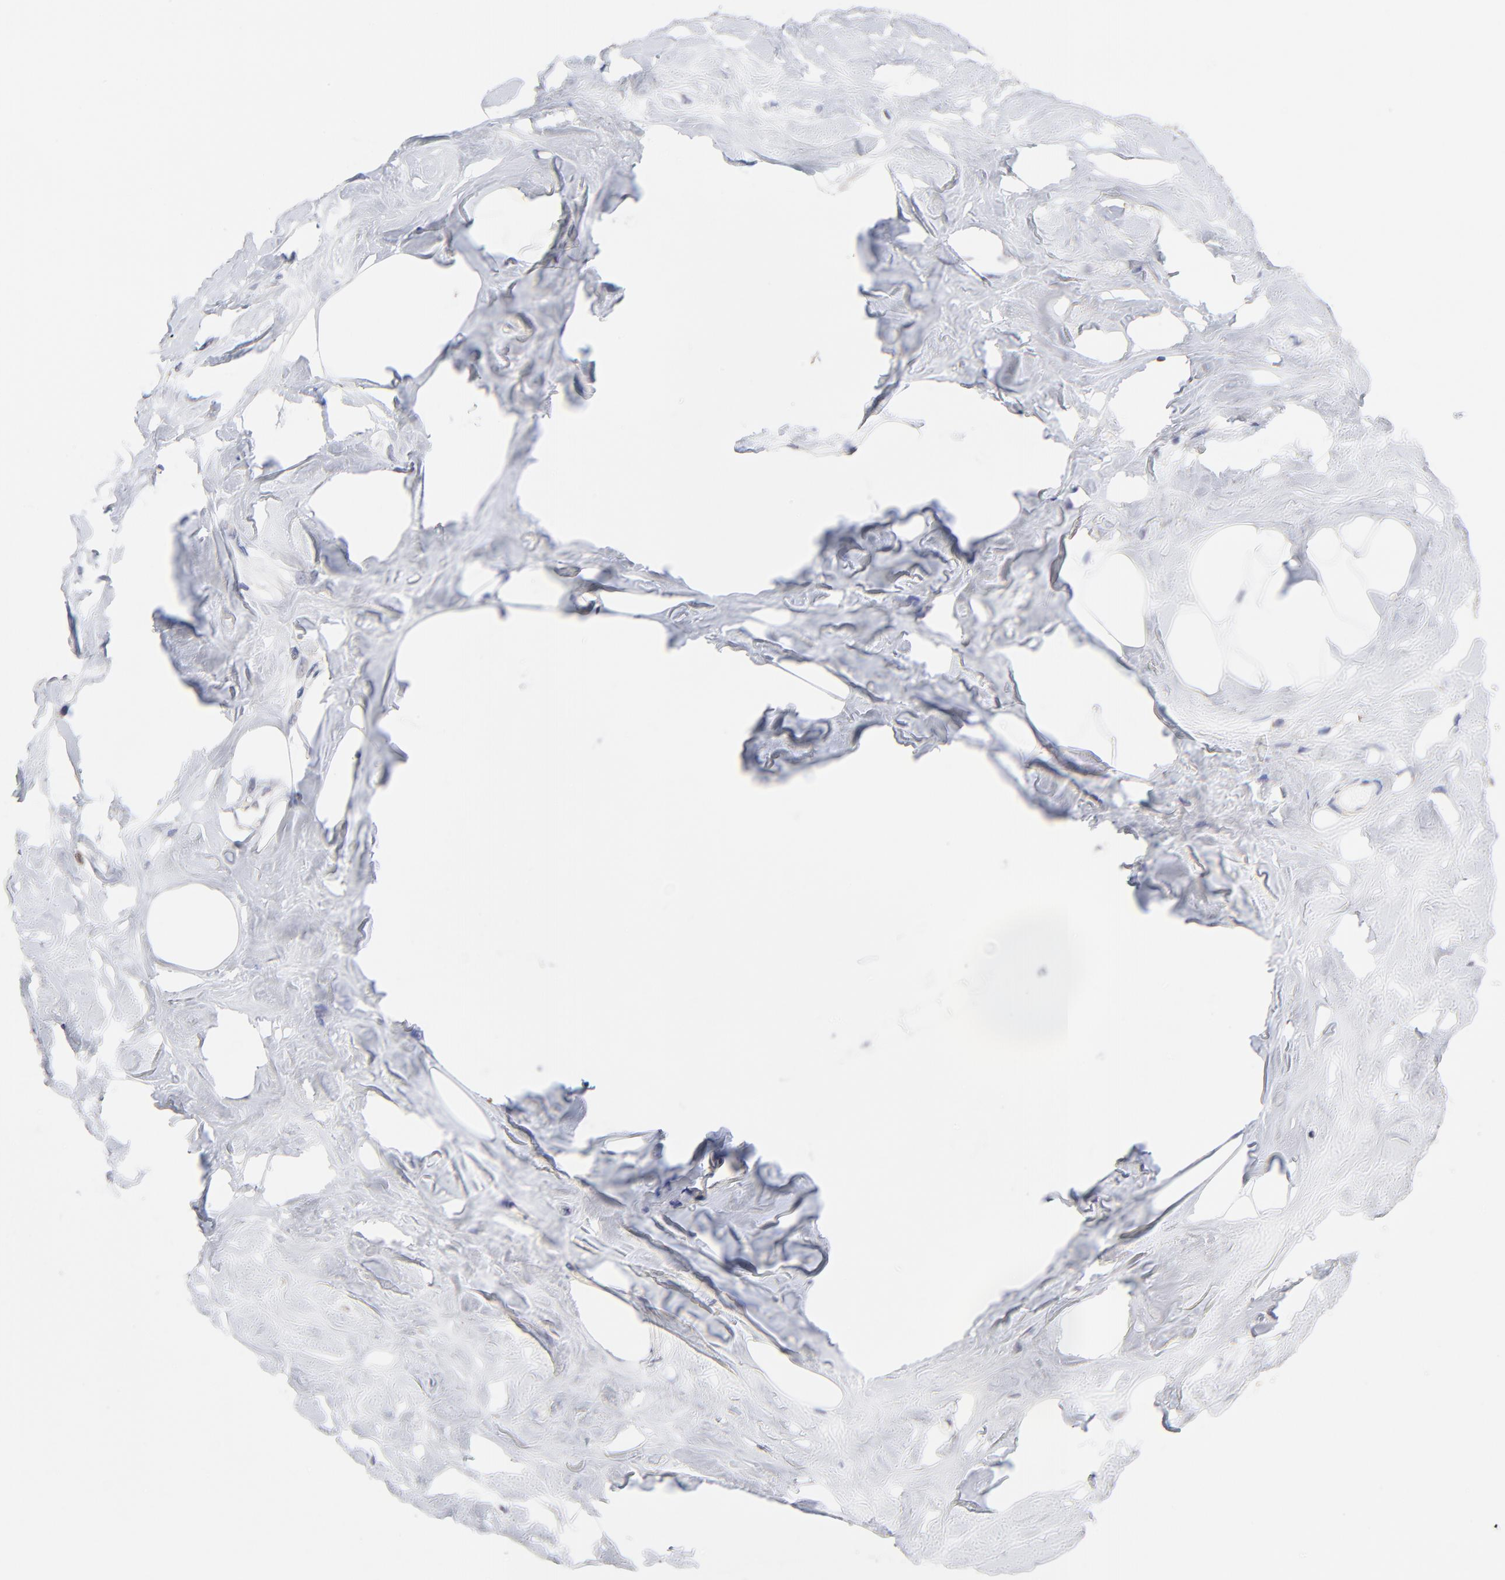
{"staining": {"intensity": "negative", "quantity": "none", "location": "none"}, "tissue": "breast", "cell_type": "Adipocytes", "image_type": "normal", "snomed": [{"axis": "morphology", "description": "Normal tissue, NOS"}, {"axis": "topography", "description": "Breast"}, {"axis": "topography", "description": "Soft tissue"}], "caption": "Immunohistochemical staining of unremarkable breast displays no significant expression in adipocytes. (IHC, brightfield microscopy, high magnification).", "gene": "TWNK", "patient": {"sex": "female", "age": 25}}